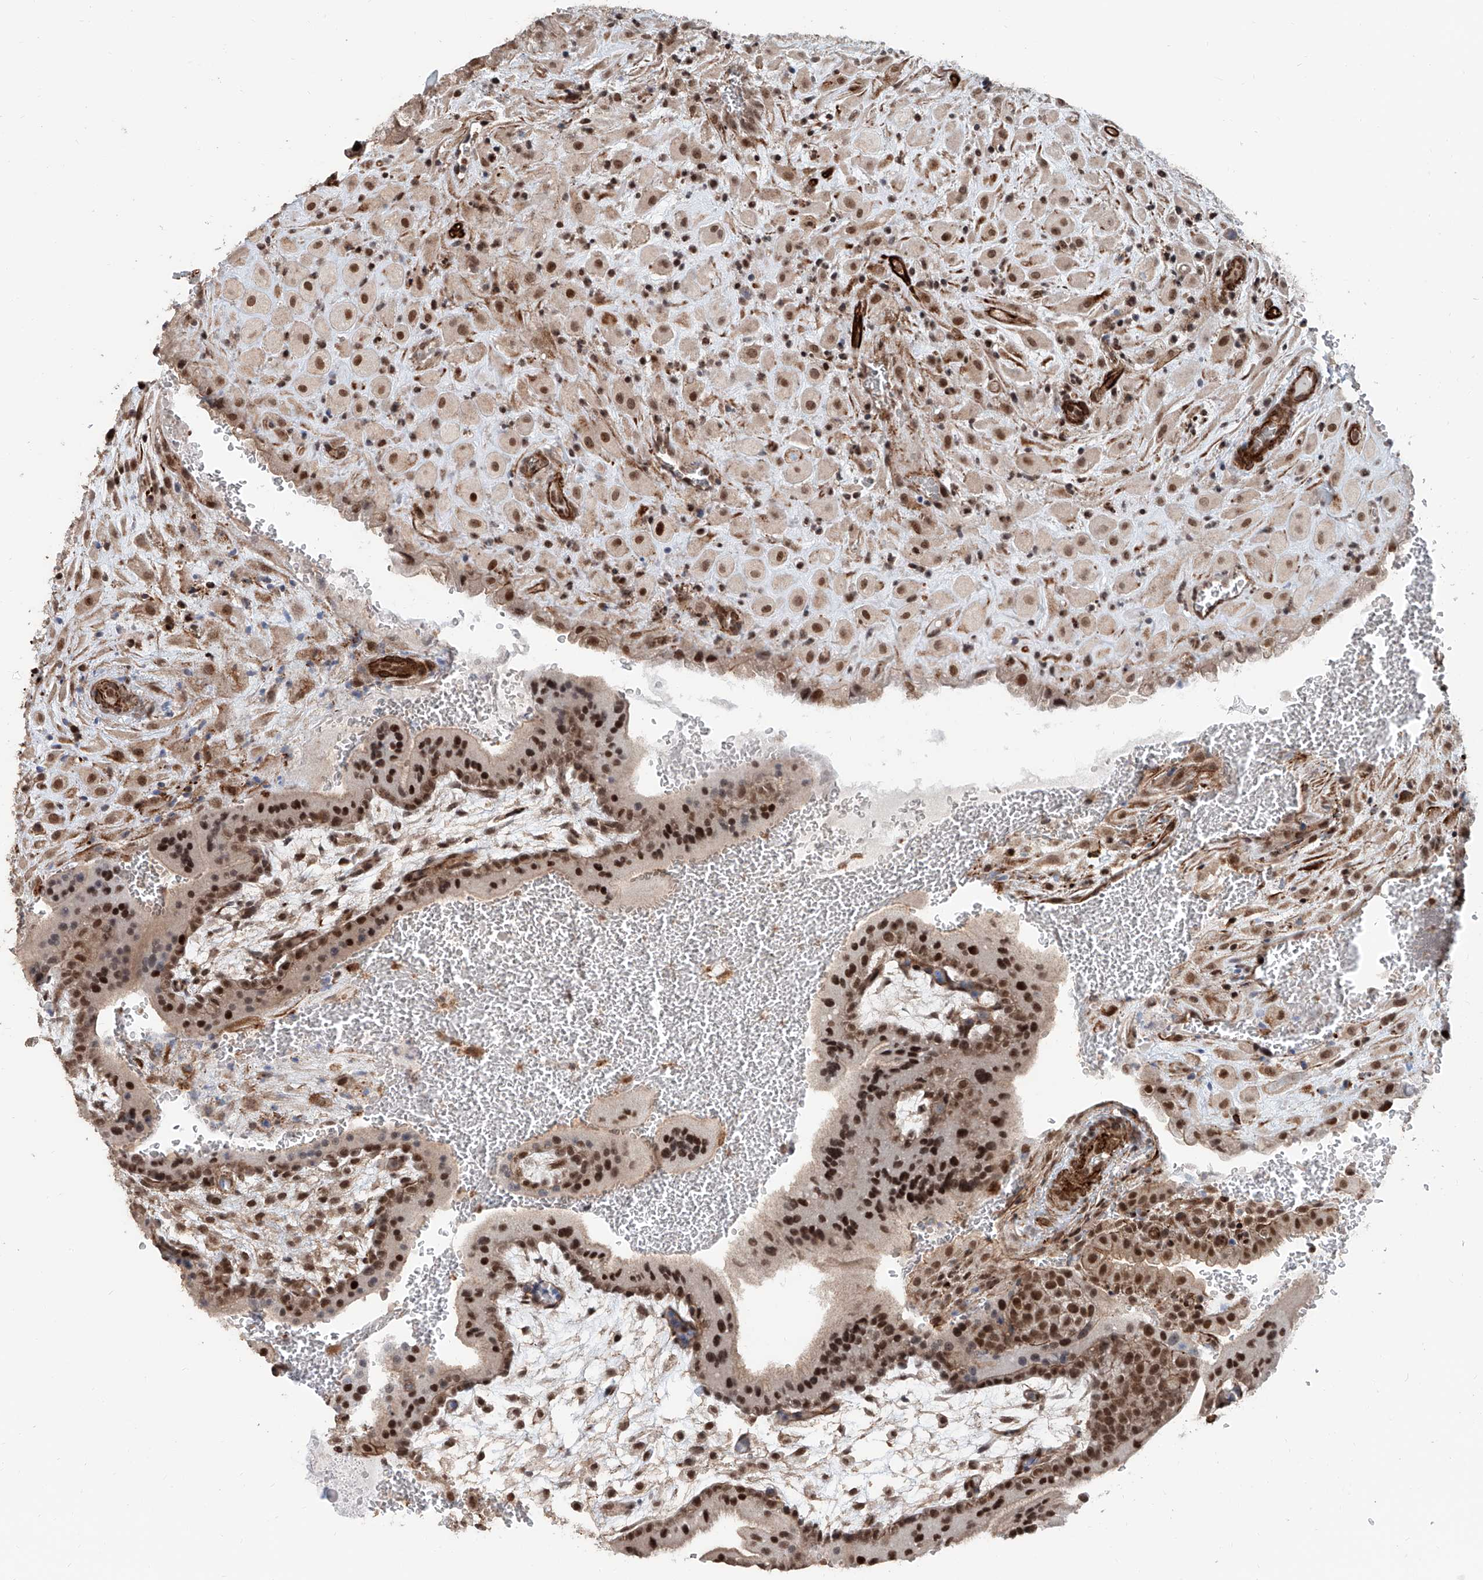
{"staining": {"intensity": "moderate", "quantity": ">75%", "location": "nuclear"}, "tissue": "placenta", "cell_type": "Decidual cells", "image_type": "normal", "snomed": [{"axis": "morphology", "description": "Normal tissue, NOS"}, {"axis": "topography", "description": "Placenta"}], "caption": "Moderate nuclear expression is present in about >75% of decidual cells in benign placenta. (DAB (3,3'-diaminobenzidine) IHC, brown staining for protein, blue staining for nuclei).", "gene": "SDE2", "patient": {"sex": "female", "age": 35}}